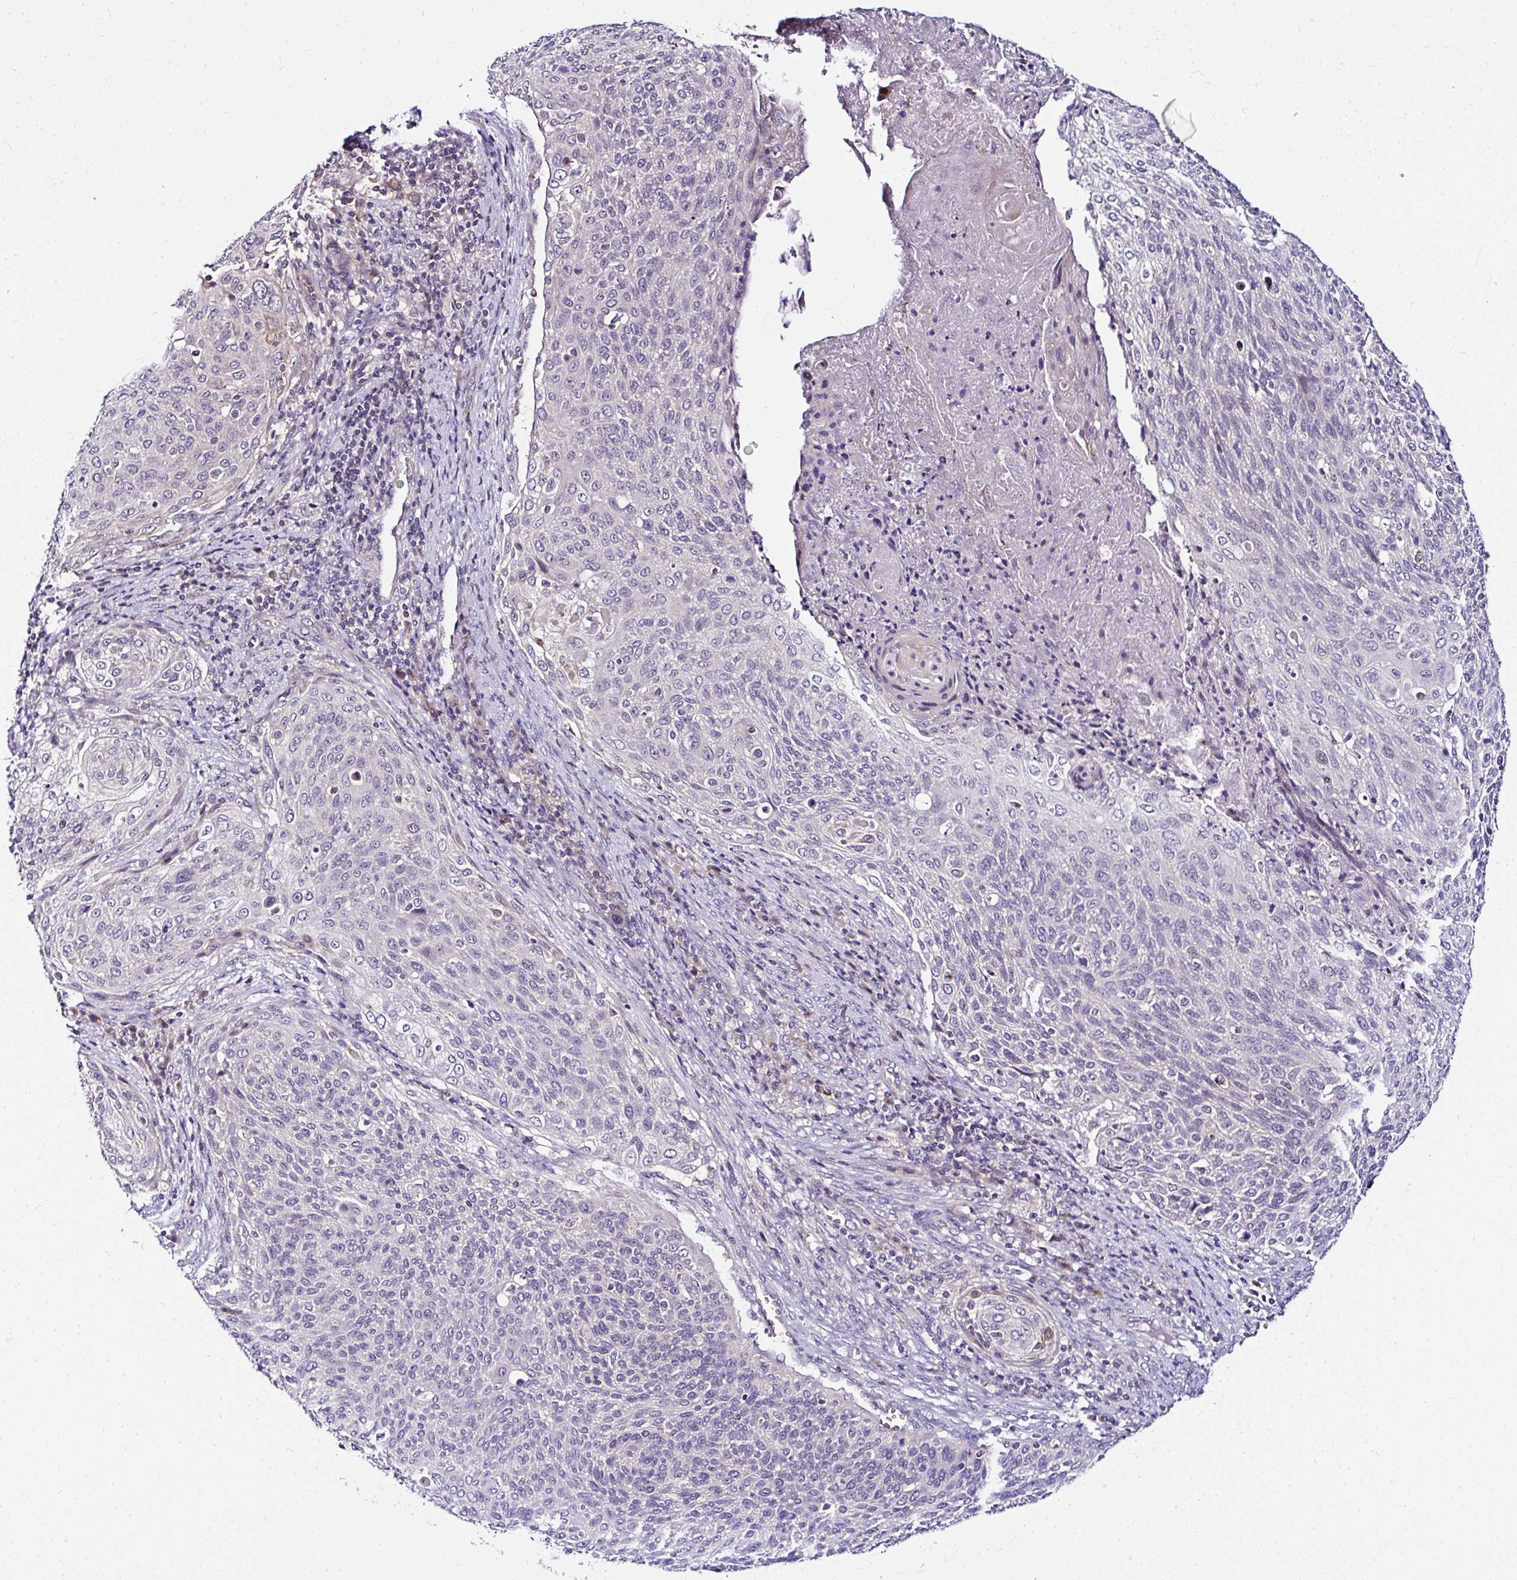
{"staining": {"intensity": "negative", "quantity": "none", "location": "none"}, "tissue": "cervical cancer", "cell_type": "Tumor cells", "image_type": "cancer", "snomed": [{"axis": "morphology", "description": "Squamous cell carcinoma, NOS"}, {"axis": "topography", "description": "Cervix"}], "caption": "High magnification brightfield microscopy of cervical squamous cell carcinoma stained with DAB (brown) and counterstained with hematoxylin (blue): tumor cells show no significant expression.", "gene": "DEPDC5", "patient": {"sex": "female", "age": 31}}